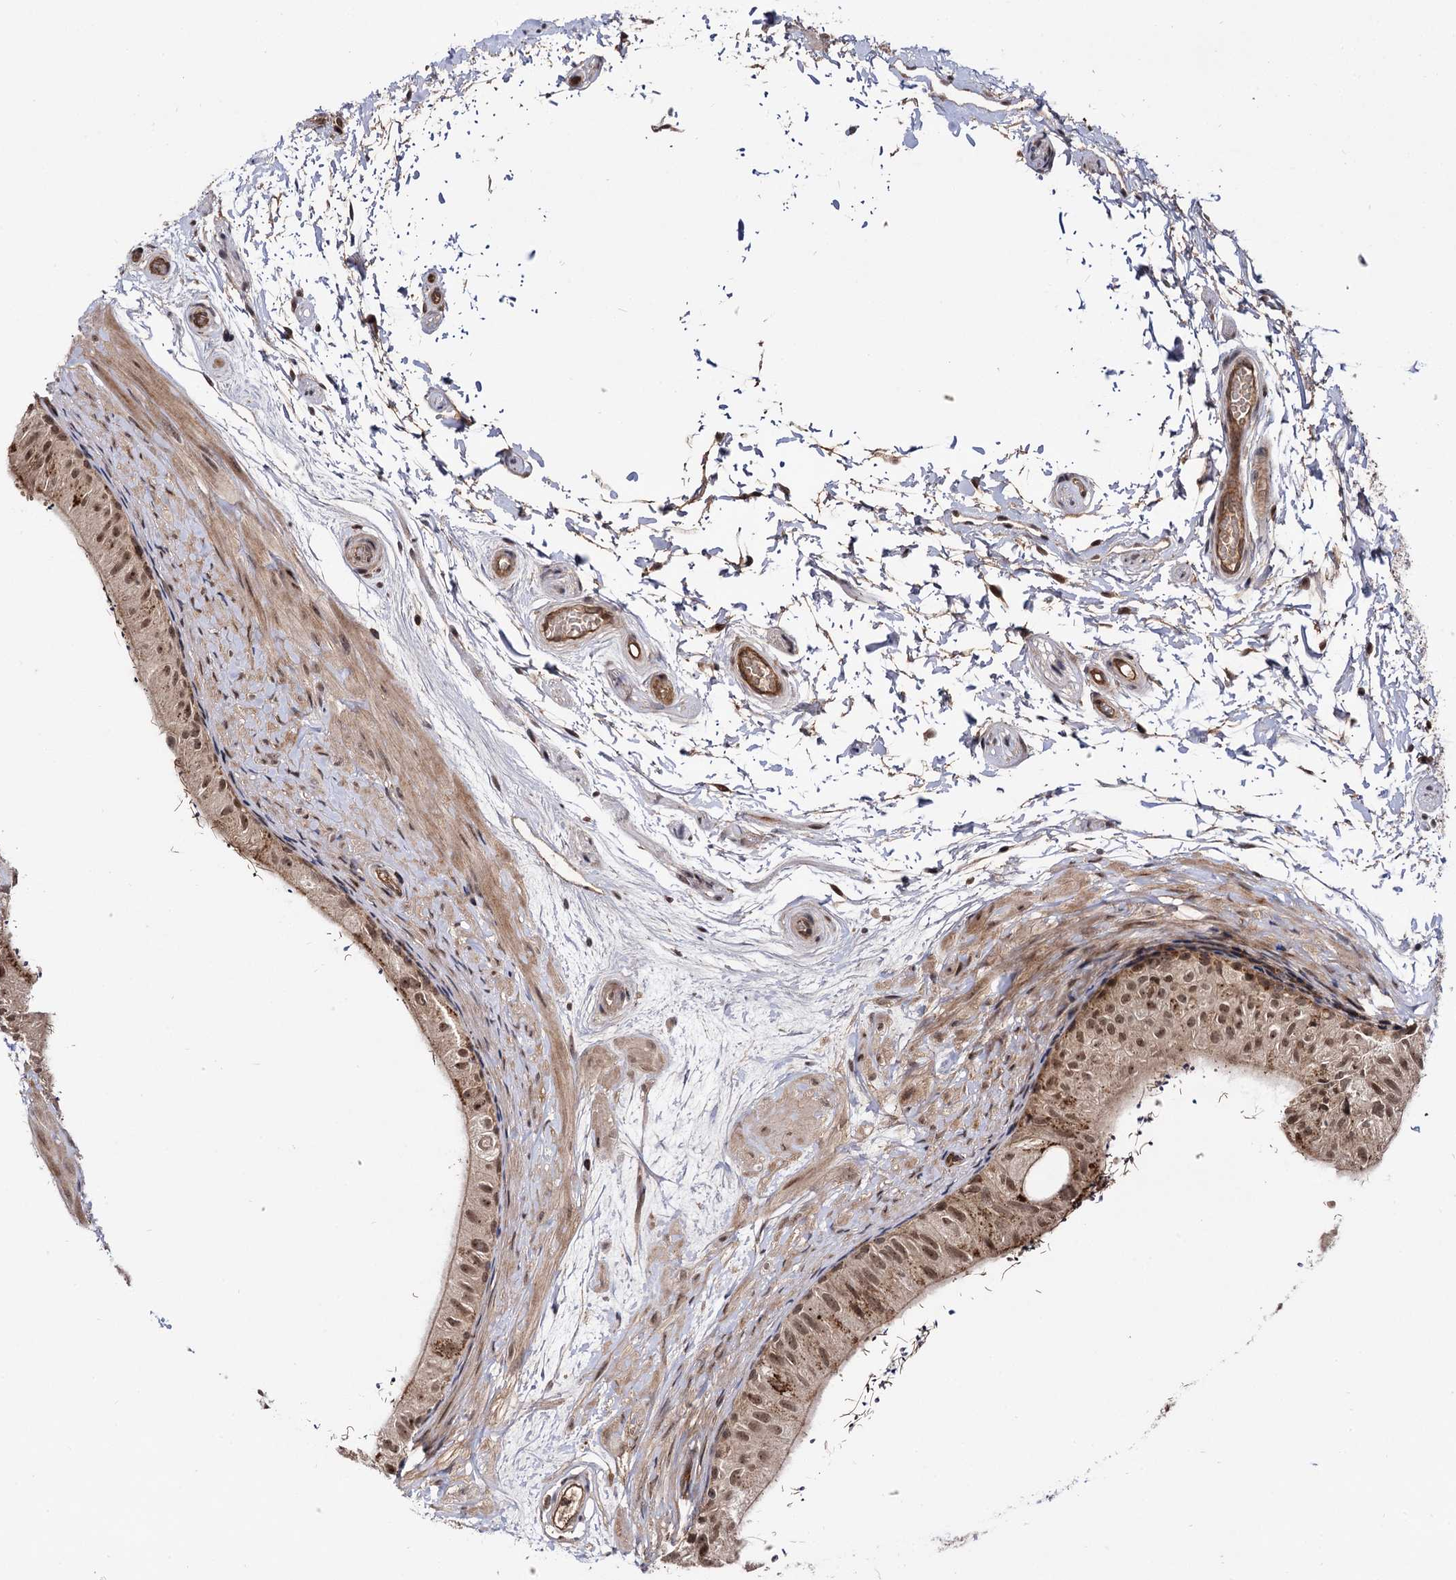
{"staining": {"intensity": "moderate", "quantity": ">75%", "location": "cytoplasmic/membranous,nuclear"}, "tissue": "epididymis", "cell_type": "Glandular cells", "image_type": "normal", "snomed": [{"axis": "morphology", "description": "Normal tissue, NOS"}, {"axis": "topography", "description": "Epididymis"}], "caption": "Epididymis stained for a protein (brown) shows moderate cytoplasmic/membranous,nuclear positive expression in approximately >75% of glandular cells.", "gene": "MICAL2", "patient": {"sex": "male", "age": 50}}